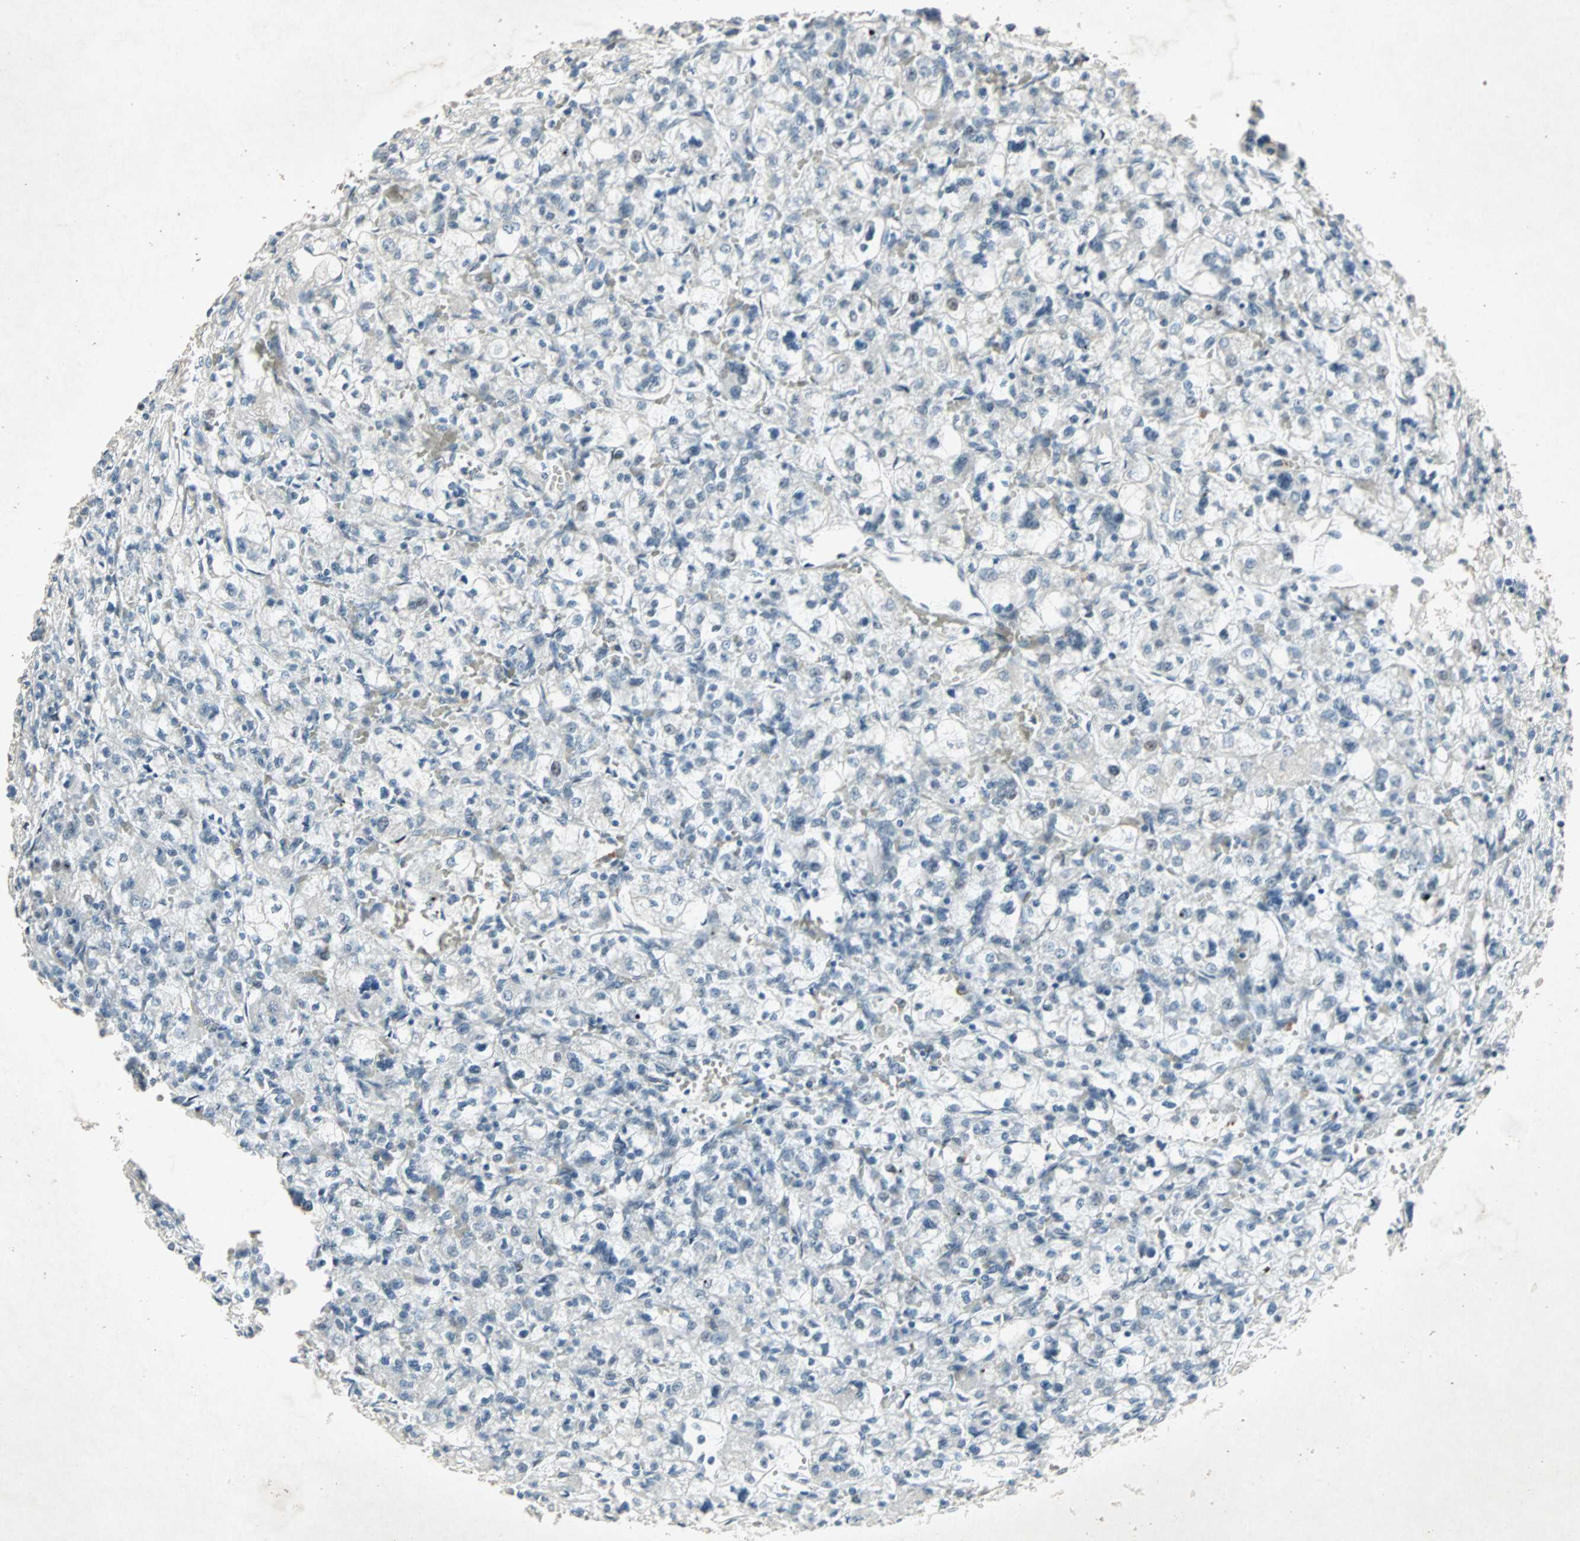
{"staining": {"intensity": "negative", "quantity": "none", "location": "none"}, "tissue": "renal cancer", "cell_type": "Tumor cells", "image_type": "cancer", "snomed": [{"axis": "morphology", "description": "Adenocarcinoma, NOS"}, {"axis": "topography", "description": "Kidney"}], "caption": "Immunohistochemical staining of renal adenocarcinoma displays no significant expression in tumor cells.", "gene": "LANCL3", "patient": {"sex": "female", "age": 83}}